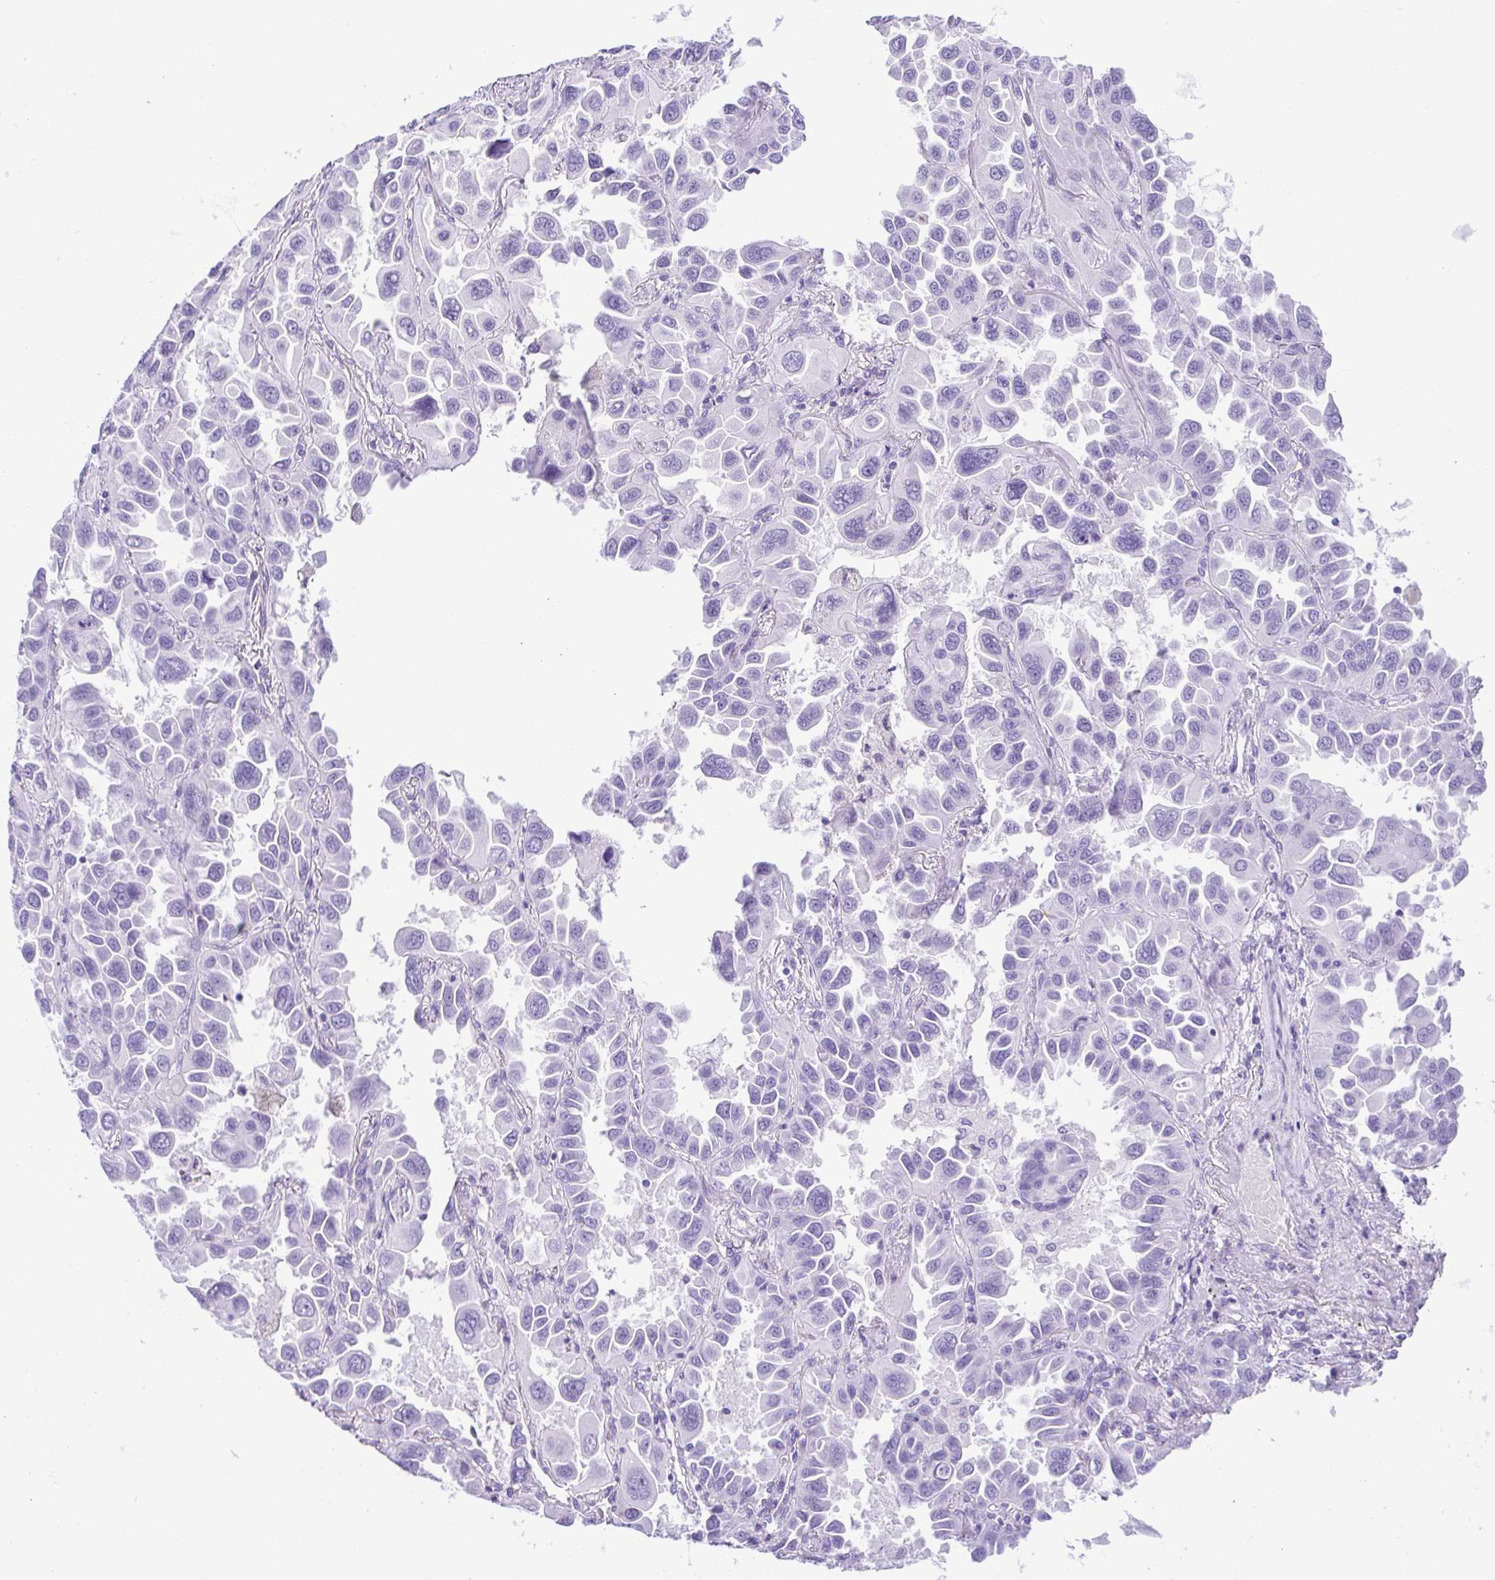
{"staining": {"intensity": "negative", "quantity": "none", "location": "none"}, "tissue": "lung cancer", "cell_type": "Tumor cells", "image_type": "cancer", "snomed": [{"axis": "morphology", "description": "Adenocarcinoma, NOS"}, {"axis": "topography", "description": "Lung"}], "caption": "DAB immunohistochemical staining of human adenocarcinoma (lung) exhibits no significant expression in tumor cells.", "gene": "CDSN", "patient": {"sex": "male", "age": 64}}